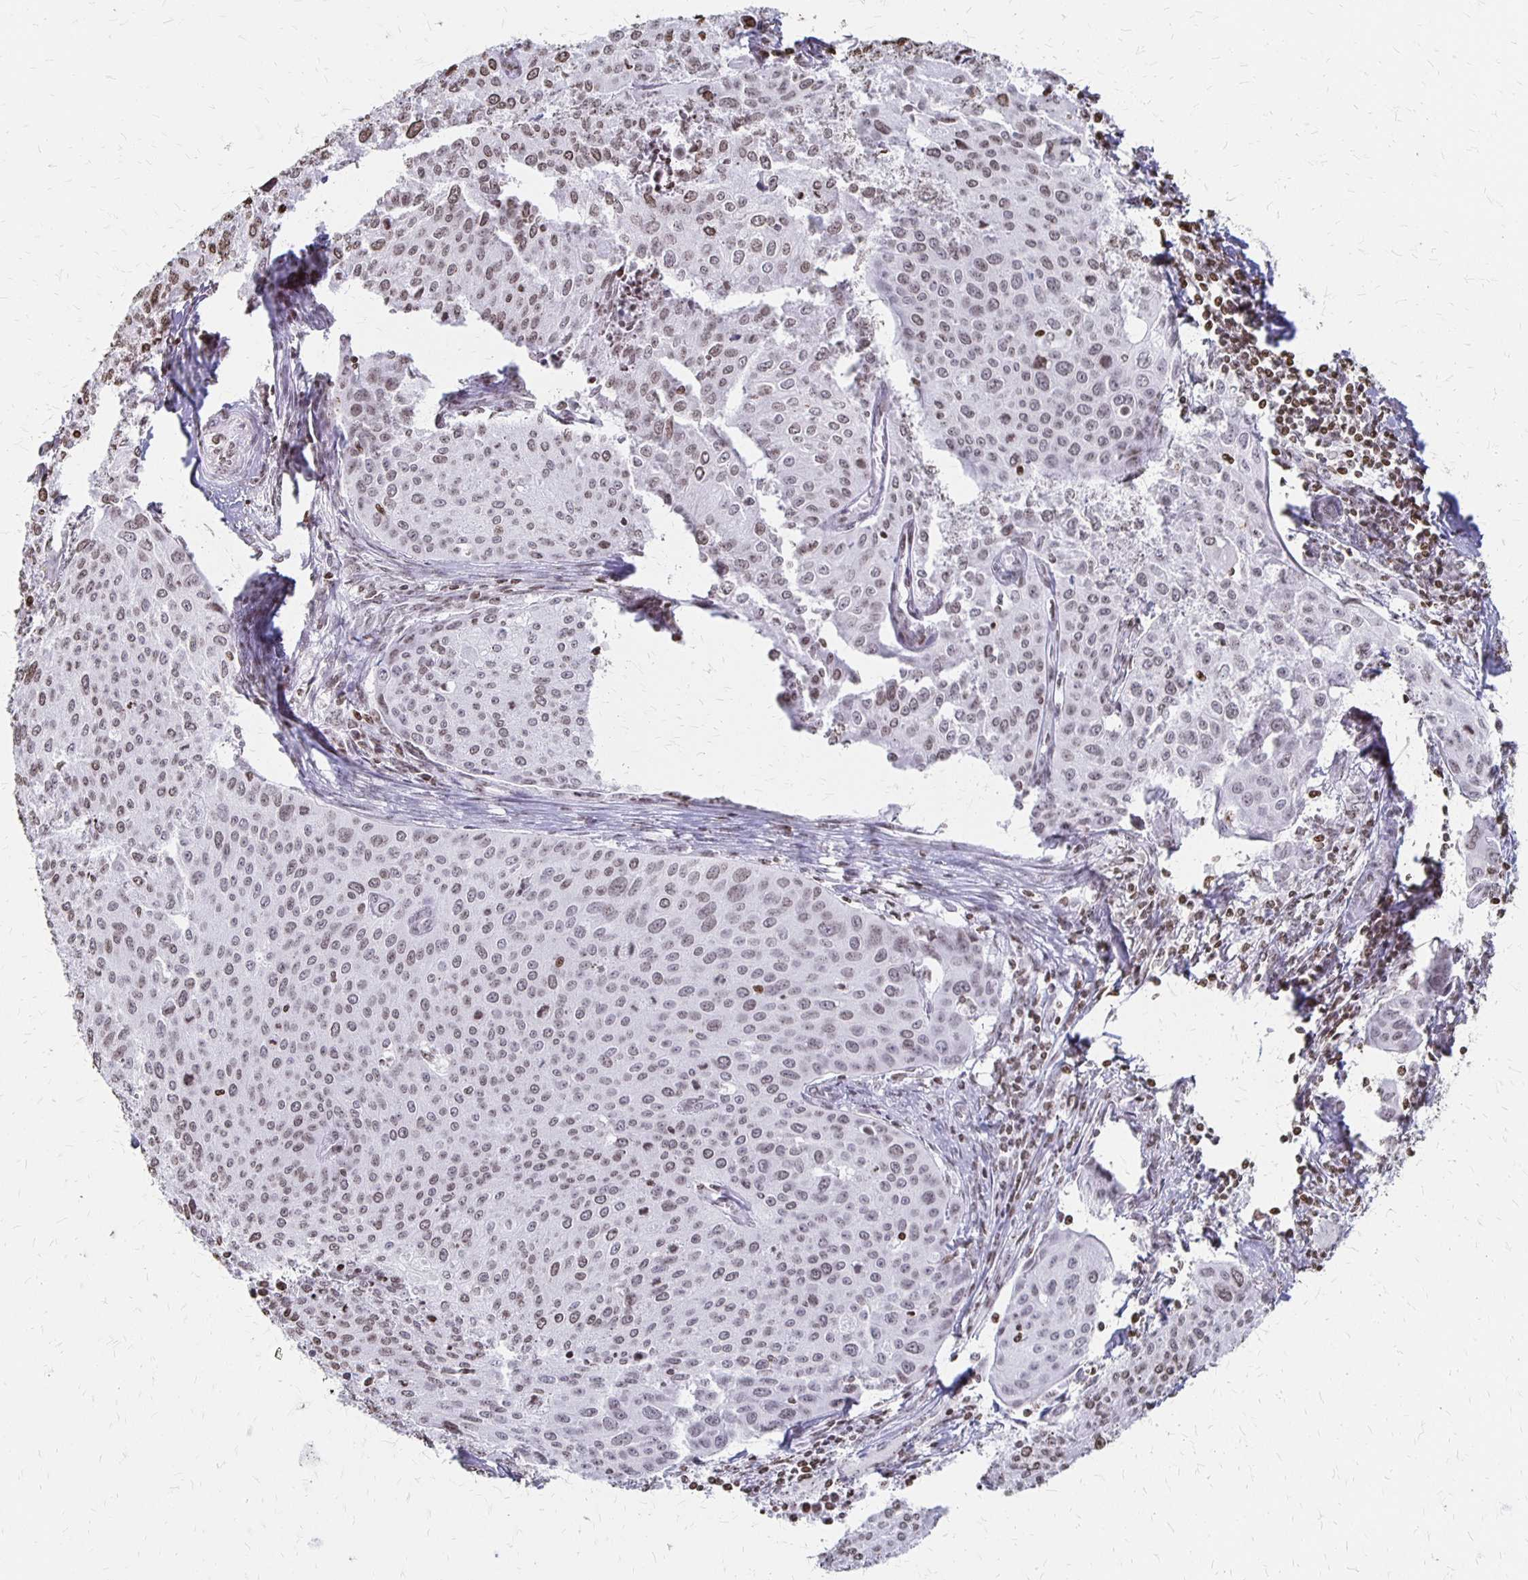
{"staining": {"intensity": "moderate", "quantity": "25%-75%", "location": "nuclear"}, "tissue": "cervical cancer", "cell_type": "Tumor cells", "image_type": "cancer", "snomed": [{"axis": "morphology", "description": "Squamous cell carcinoma, NOS"}, {"axis": "topography", "description": "Cervix"}], "caption": "The photomicrograph demonstrates staining of cervical cancer, revealing moderate nuclear protein staining (brown color) within tumor cells.", "gene": "ZNF280C", "patient": {"sex": "female", "age": 38}}